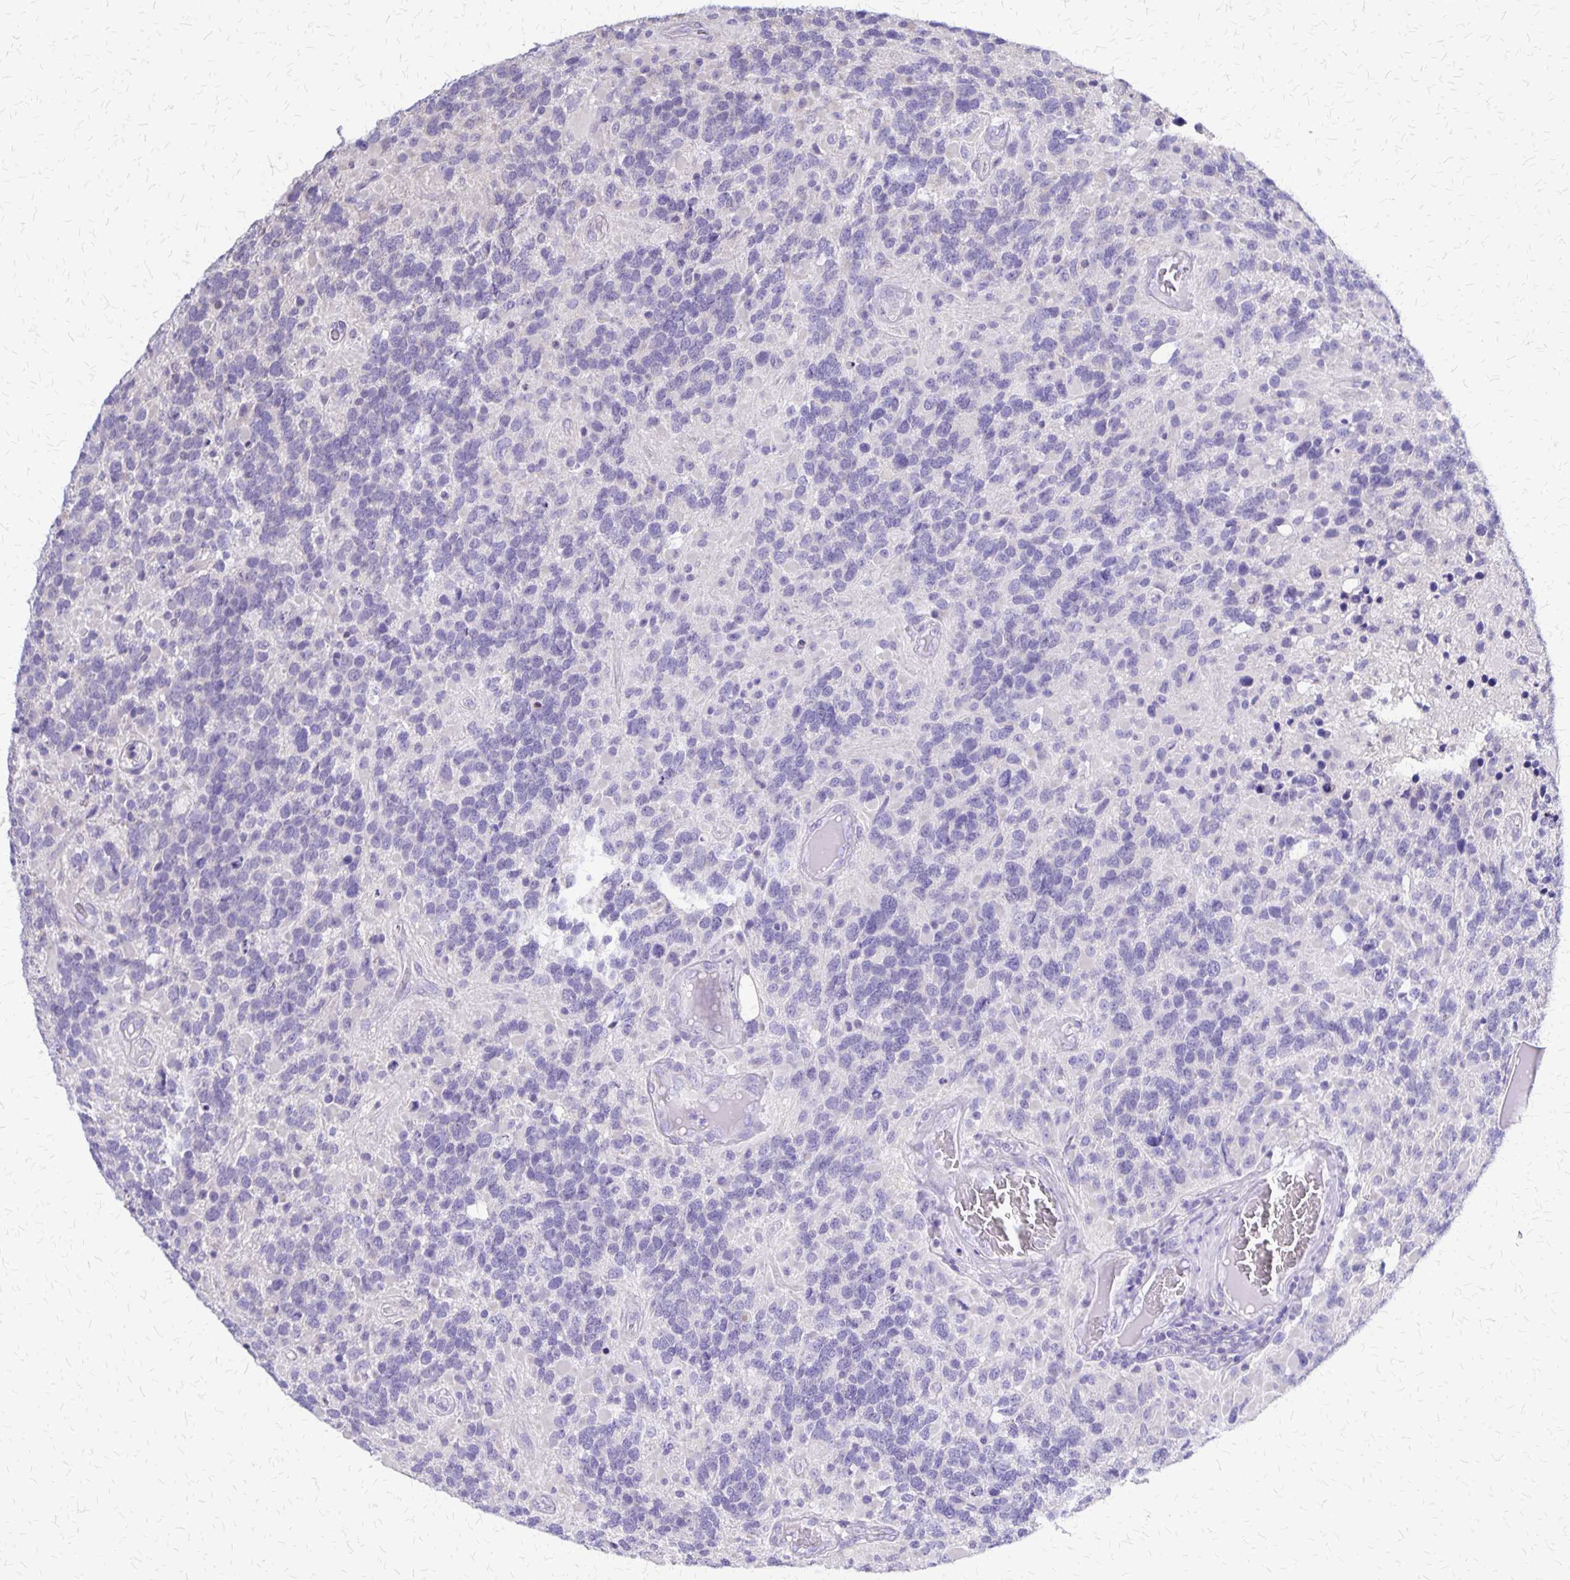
{"staining": {"intensity": "negative", "quantity": "none", "location": "none"}, "tissue": "glioma", "cell_type": "Tumor cells", "image_type": "cancer", "snomed": [{"axis": "morphology", "description": "Glioma, malignant, High grade"}, {"axis": "topography", "description": "Brain"}], "caption": "Histopathology image shows no protein staining in tumor cells of glioma tissue.", "gene": "SI", "patient": {"sex": "female", "age": 40}}